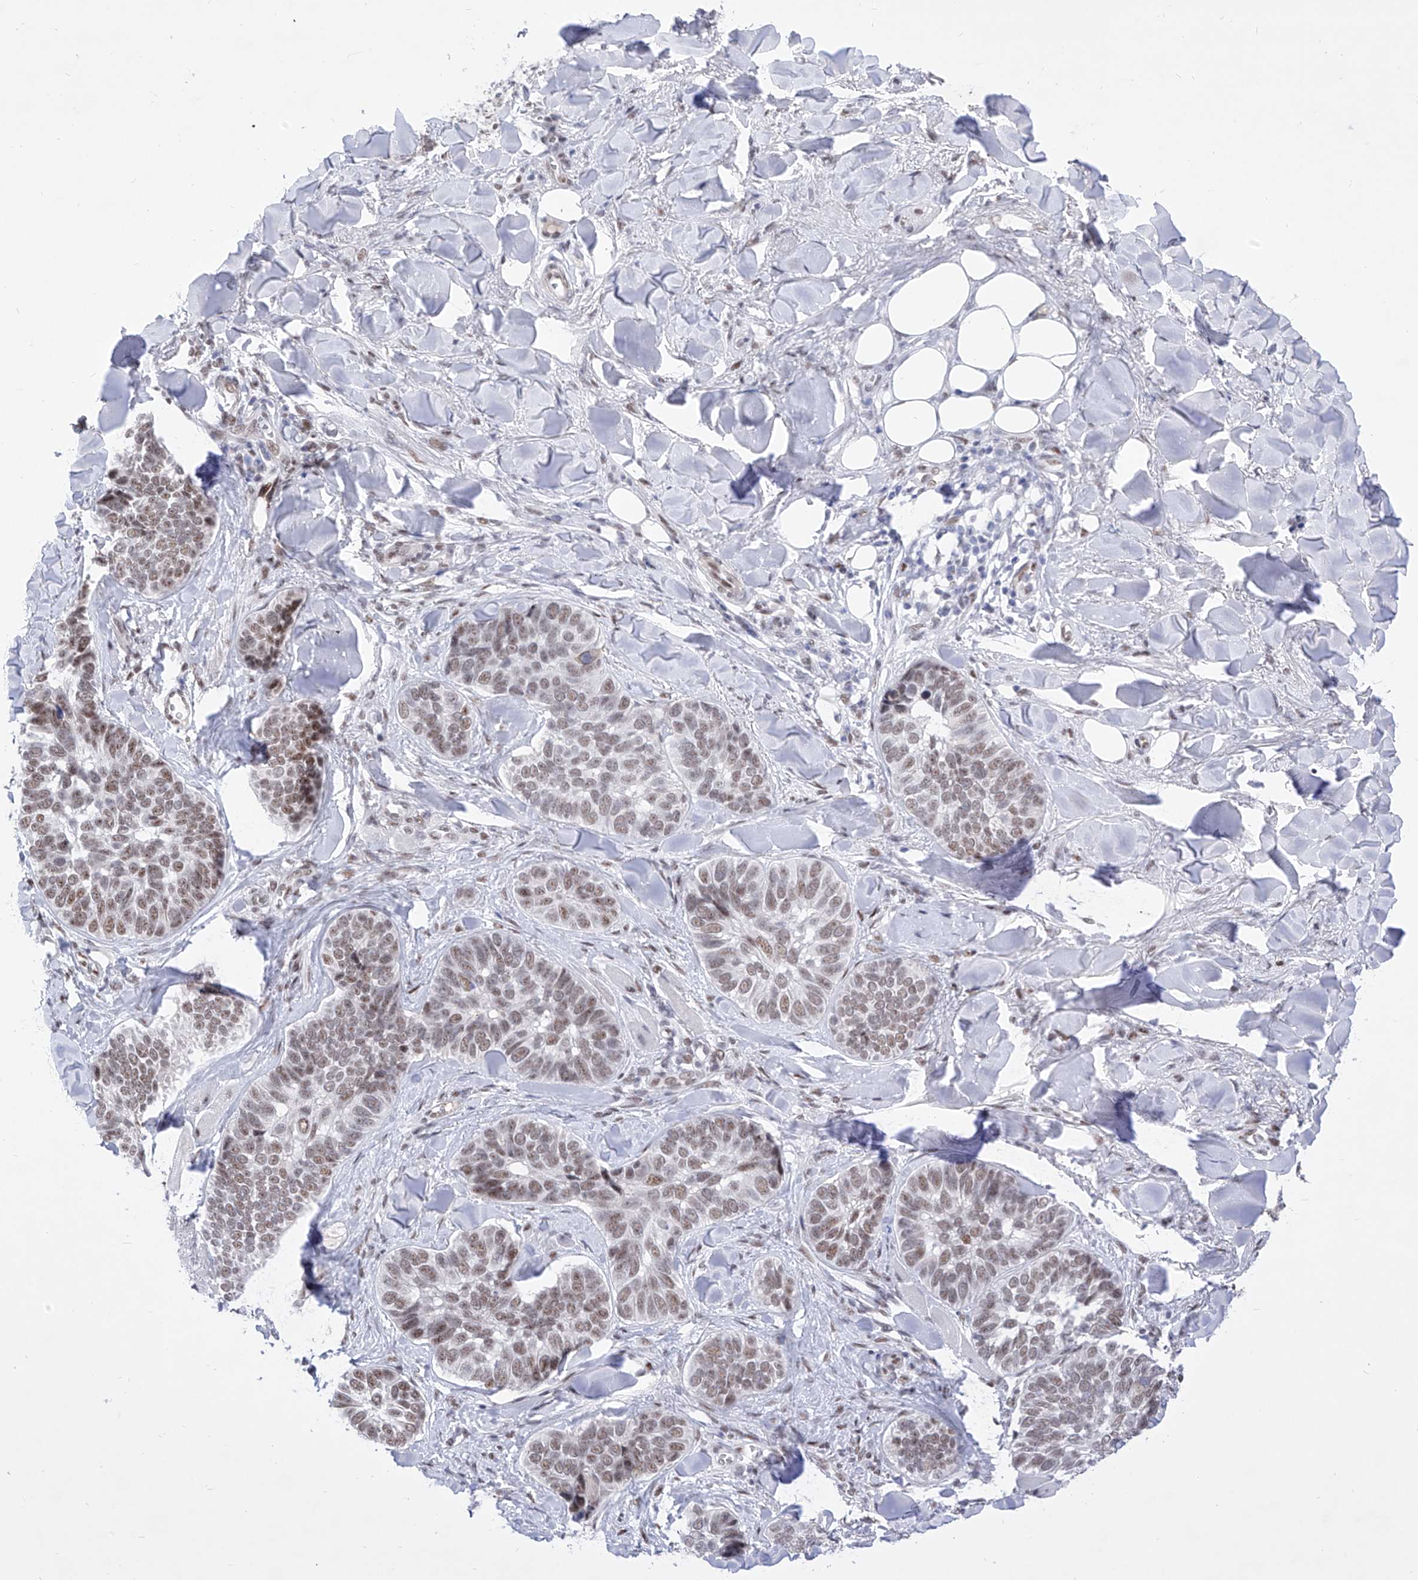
{"staining": {"intensity": "moderate", "quantity": "25%-75%", "location": "nuclear"}, "tissue": "skin cancer", "cell_type": "Tumor cells", "image_type": "cancer", "snomed": [{"axis": "morphology", "description": "Basal cell carcinoma"}, {"axis": "topography", "description": "Skin"}], "caption": "A photomicrograph showing moderate nuclear positivity in approximately 25%-75% of tumor cells in basal cell carcinoma (skin), as visualized by brown immunohistochemical staining.", "gene": "ATN1", "patient": {"sex": "male", "age": 62}}